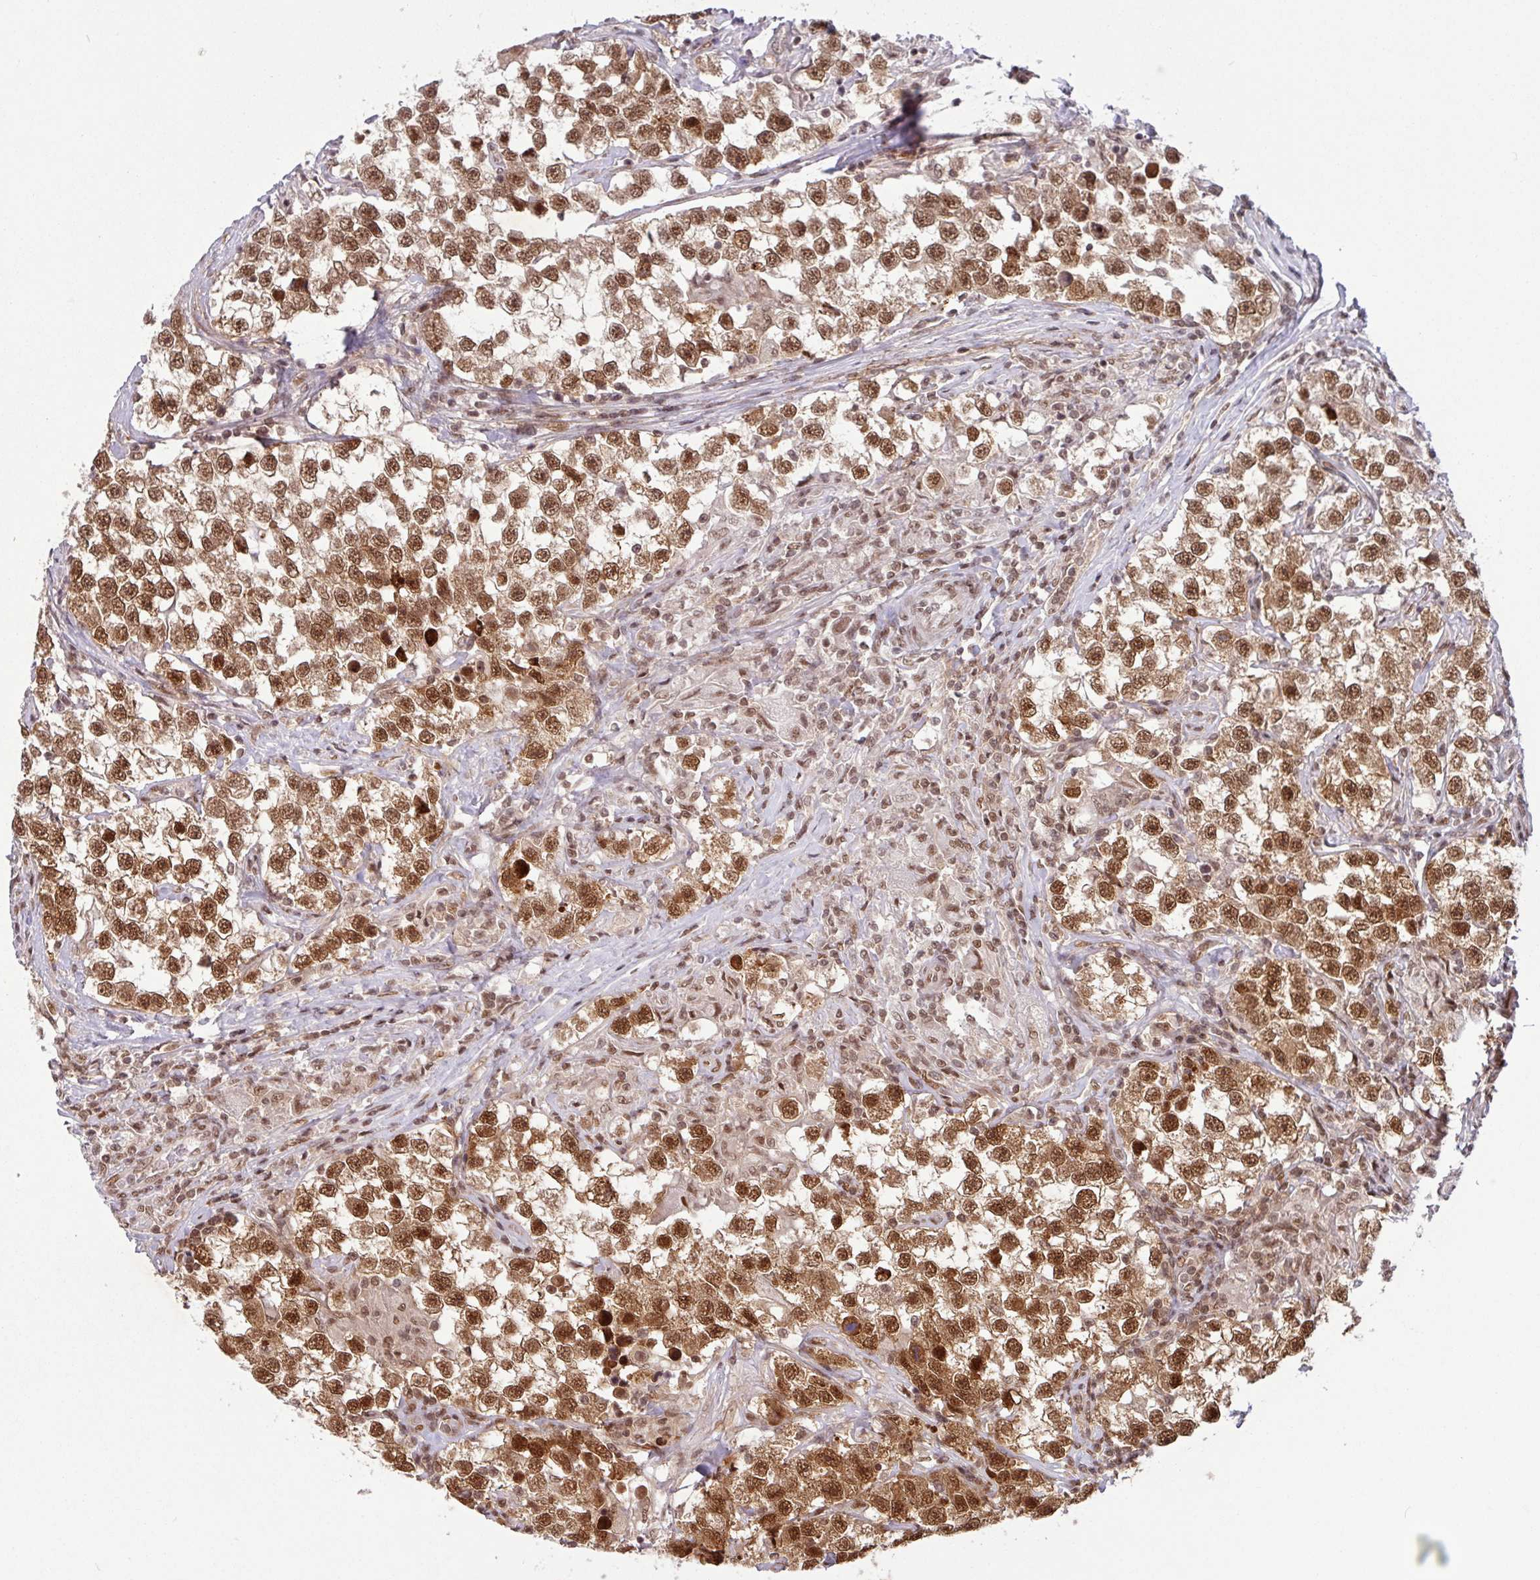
{"staining": {"intensity": "moderate", "quantity": ">75%", "location": "cytoplasmic/membranous,nuclear"}, "tissue": "testis cancer", "cell_type": "Tumor cells", "image_type": "cancer", "snomed": [{"axis": "morphology", "description": "Seminoma, NOS"}, {"axis": "topography", "description": "Testis"}], "caption": "Protein expression analysis of testis cancer exhibits moderate cytoplasmic/membranous and nuclear staining in about >75% of tumor cells. The protein is shown in brown color, while the nuclei are stained blue.", "gene": "SRSF2", "patient": {"sex": "male", "age": 46}}